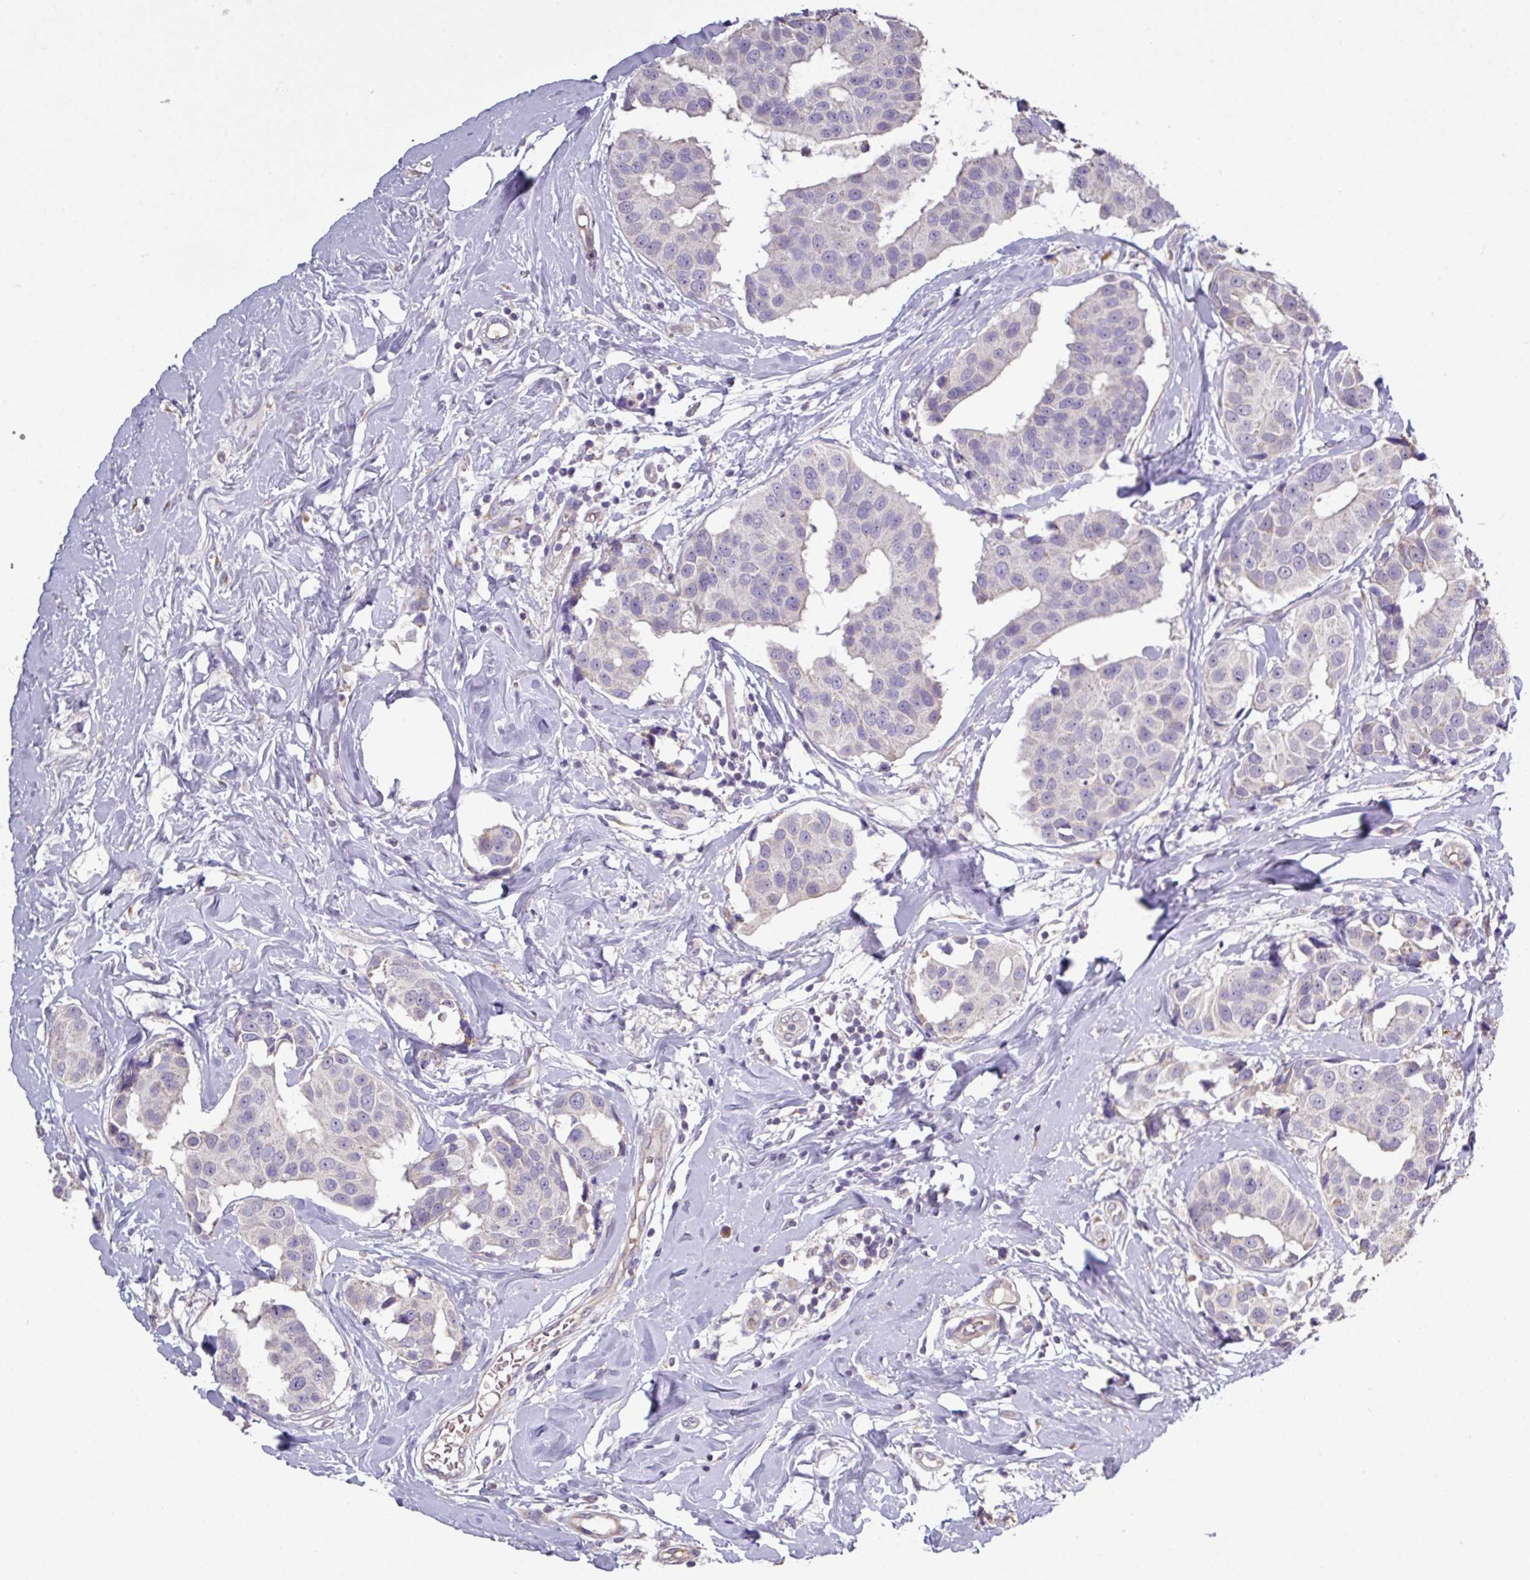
{"staining": {"intensity": "negative", "quantity": "none", "location": "none"}, "tissue": "breast cancer", "cell_type": "Tumor cells", "image_type": "cancer", "snomed": [{"axis": "morphology", "description": "Normal tissue, NOS"}, {"axis": "morphology", "description": "Duct carcinoma"}, {"axis": "topography", "description": "Breast"}], "caption": "This micrograph is of breast cancer stained with immunohistochemistry to label a protein in brown with the nuclei are counter-stained blue. There is no positivity in tumor cells. (DAB (3,3'-diaminobenzidine) IHC, high magnification).", "gene": "NHSL2", "patient": {"sex": "female", "age": 39}}